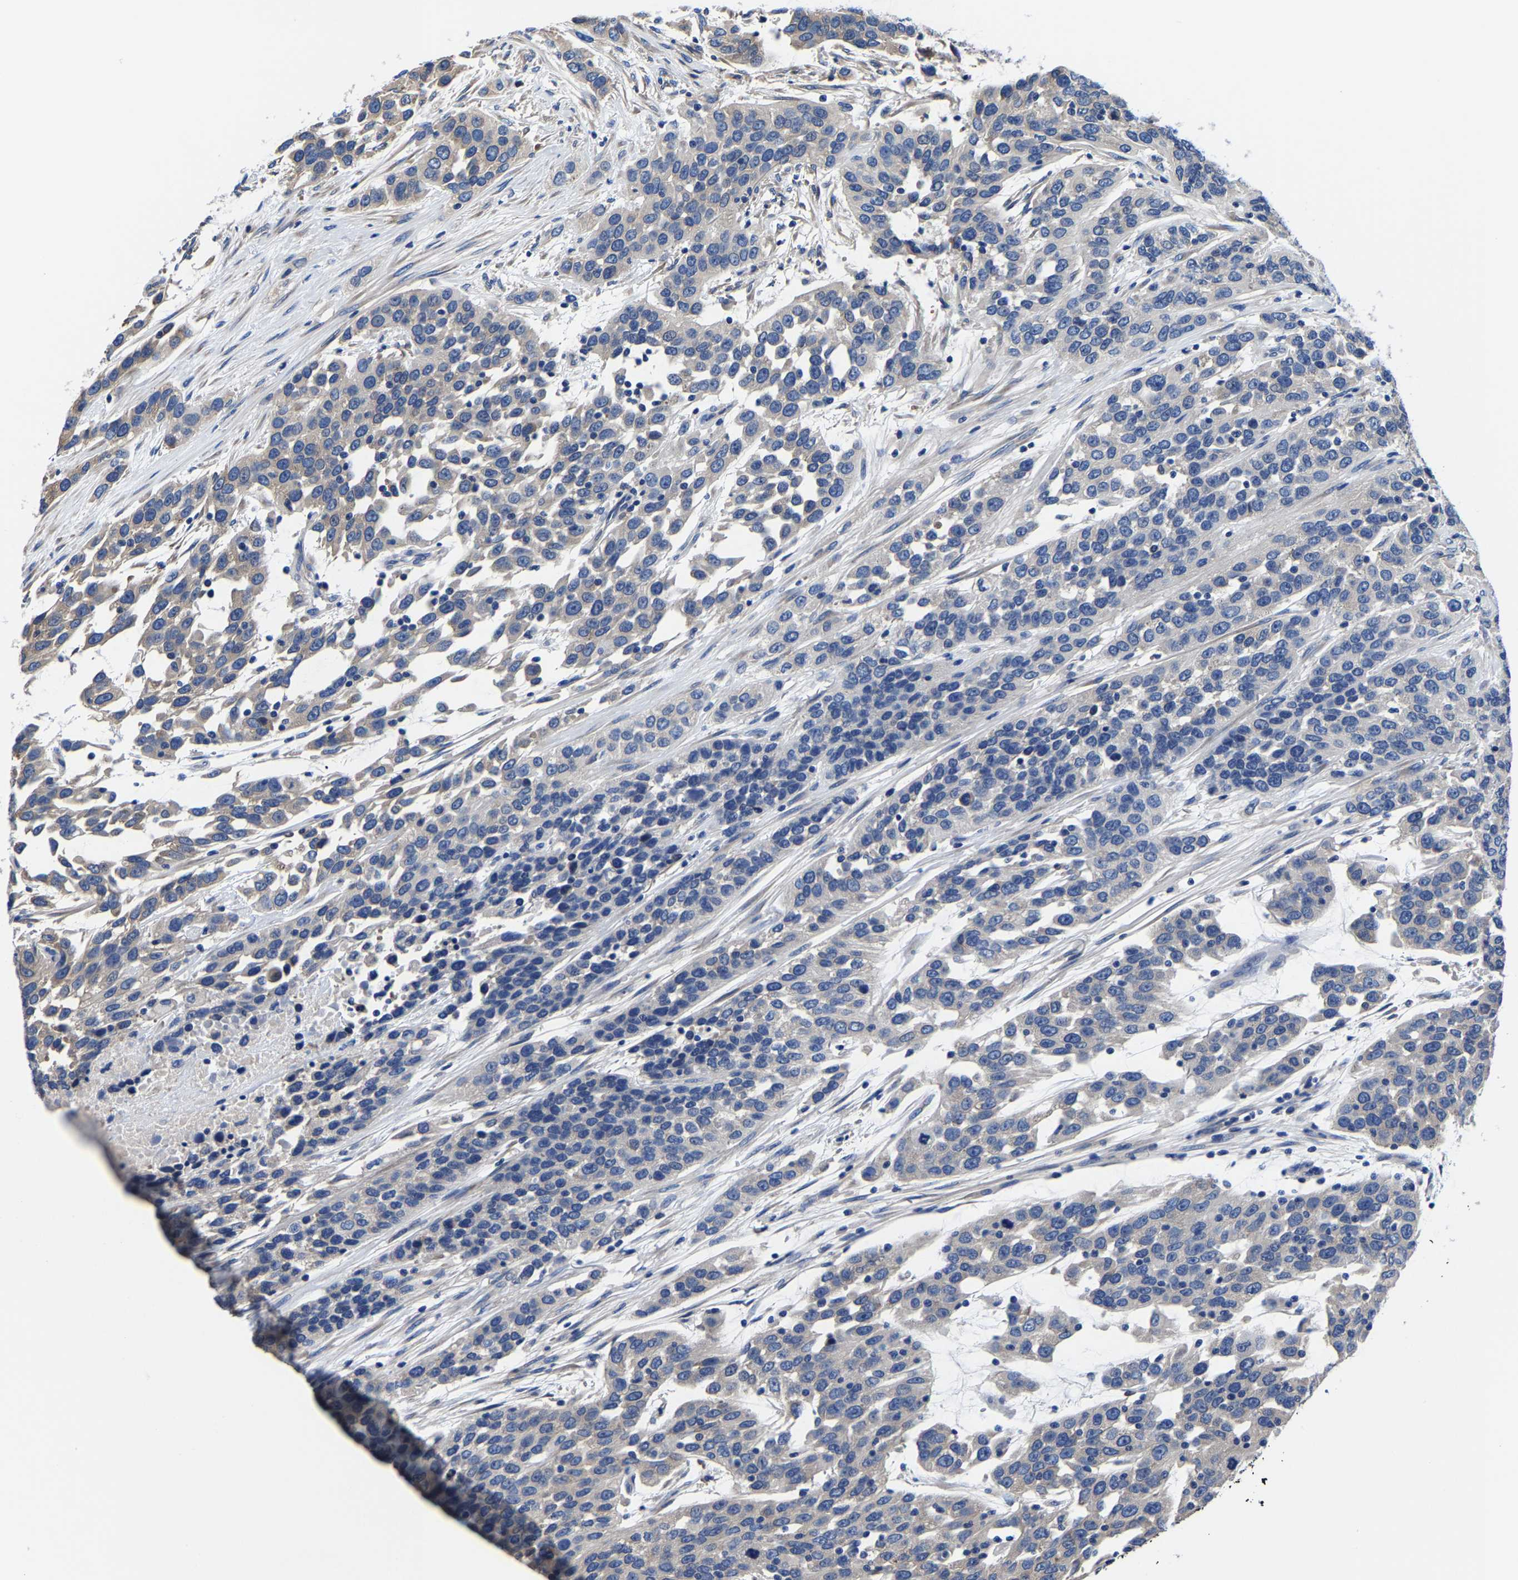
{"staining": {"intensity": "negative", "quantity": "none", "location": "none"}, "tissue": "urothelial cancer", "cell_type": "Tumor cells", "image_type": "cancer", "snomed": [{"axis": "morphology", "description": "Urothelial carcinoma, High grade"}, {"axis": "topography", "description": "Urinary bladder"}], "caption": "High-grade urothelial carcinoma stained for a protein using immunohistochemistry shows no expression tumor cells.", "gene": "SRPK2", "patient": {"sex": "female", "age": 80}}